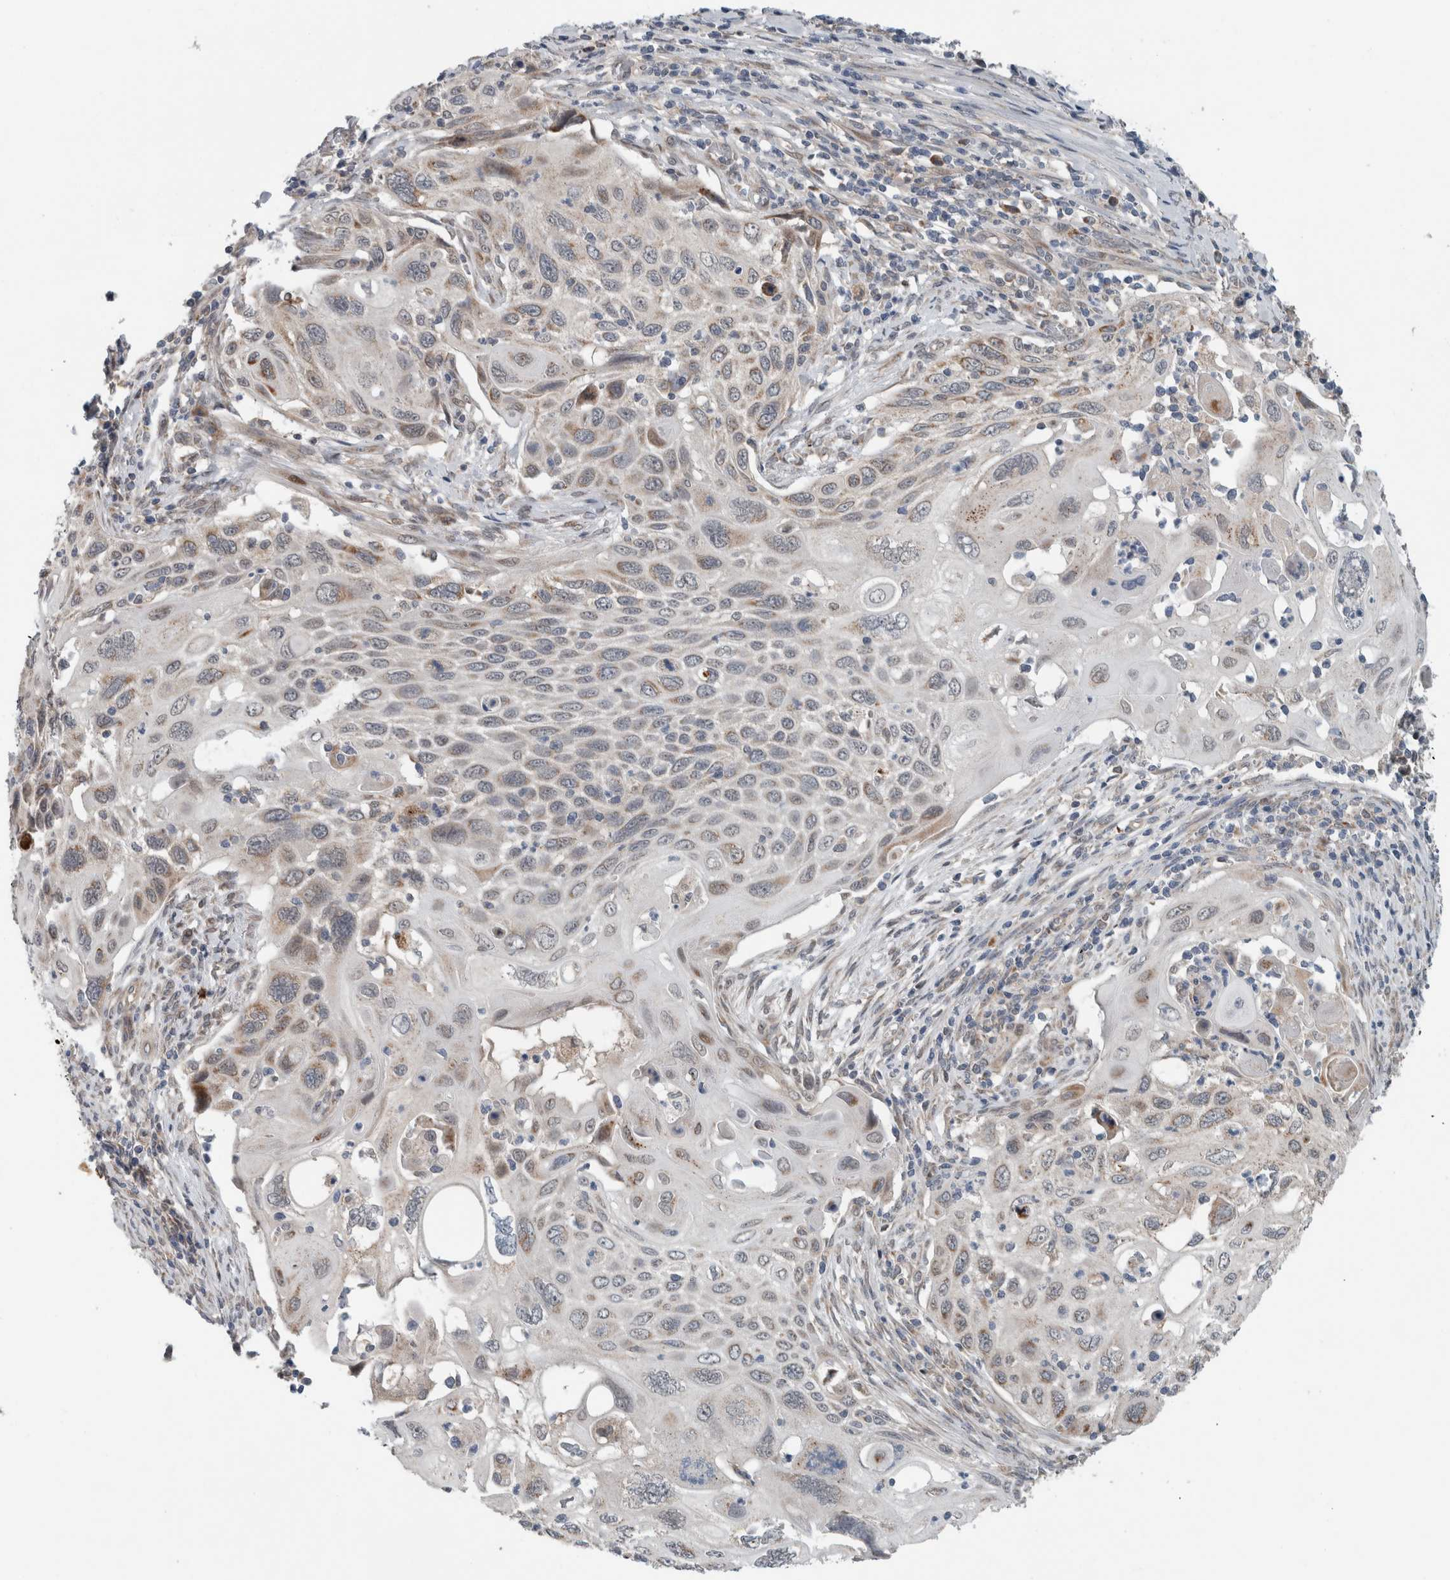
{"staining": {"intensity": "moderate", "quantity": "<25%", "location": "cytoplasmic/membranous"}, "tissue": "cervical cancer", "cell_type": "Tumor cells", "image_type": "cancer", "snomed": [{"axis": "morphology", "description": "Squamous cell carcinoma, NOS"}, {"axis": "topography", "description": "Cervix"}], "caption": "The immunohistochemical stain labels moderate cytoplasmic/membranous expression in tumor cells of squamous cell carcinoma (cervical) tissue.", "gene": "GBA2", "patient": {"sex": "female", "age": 70}}